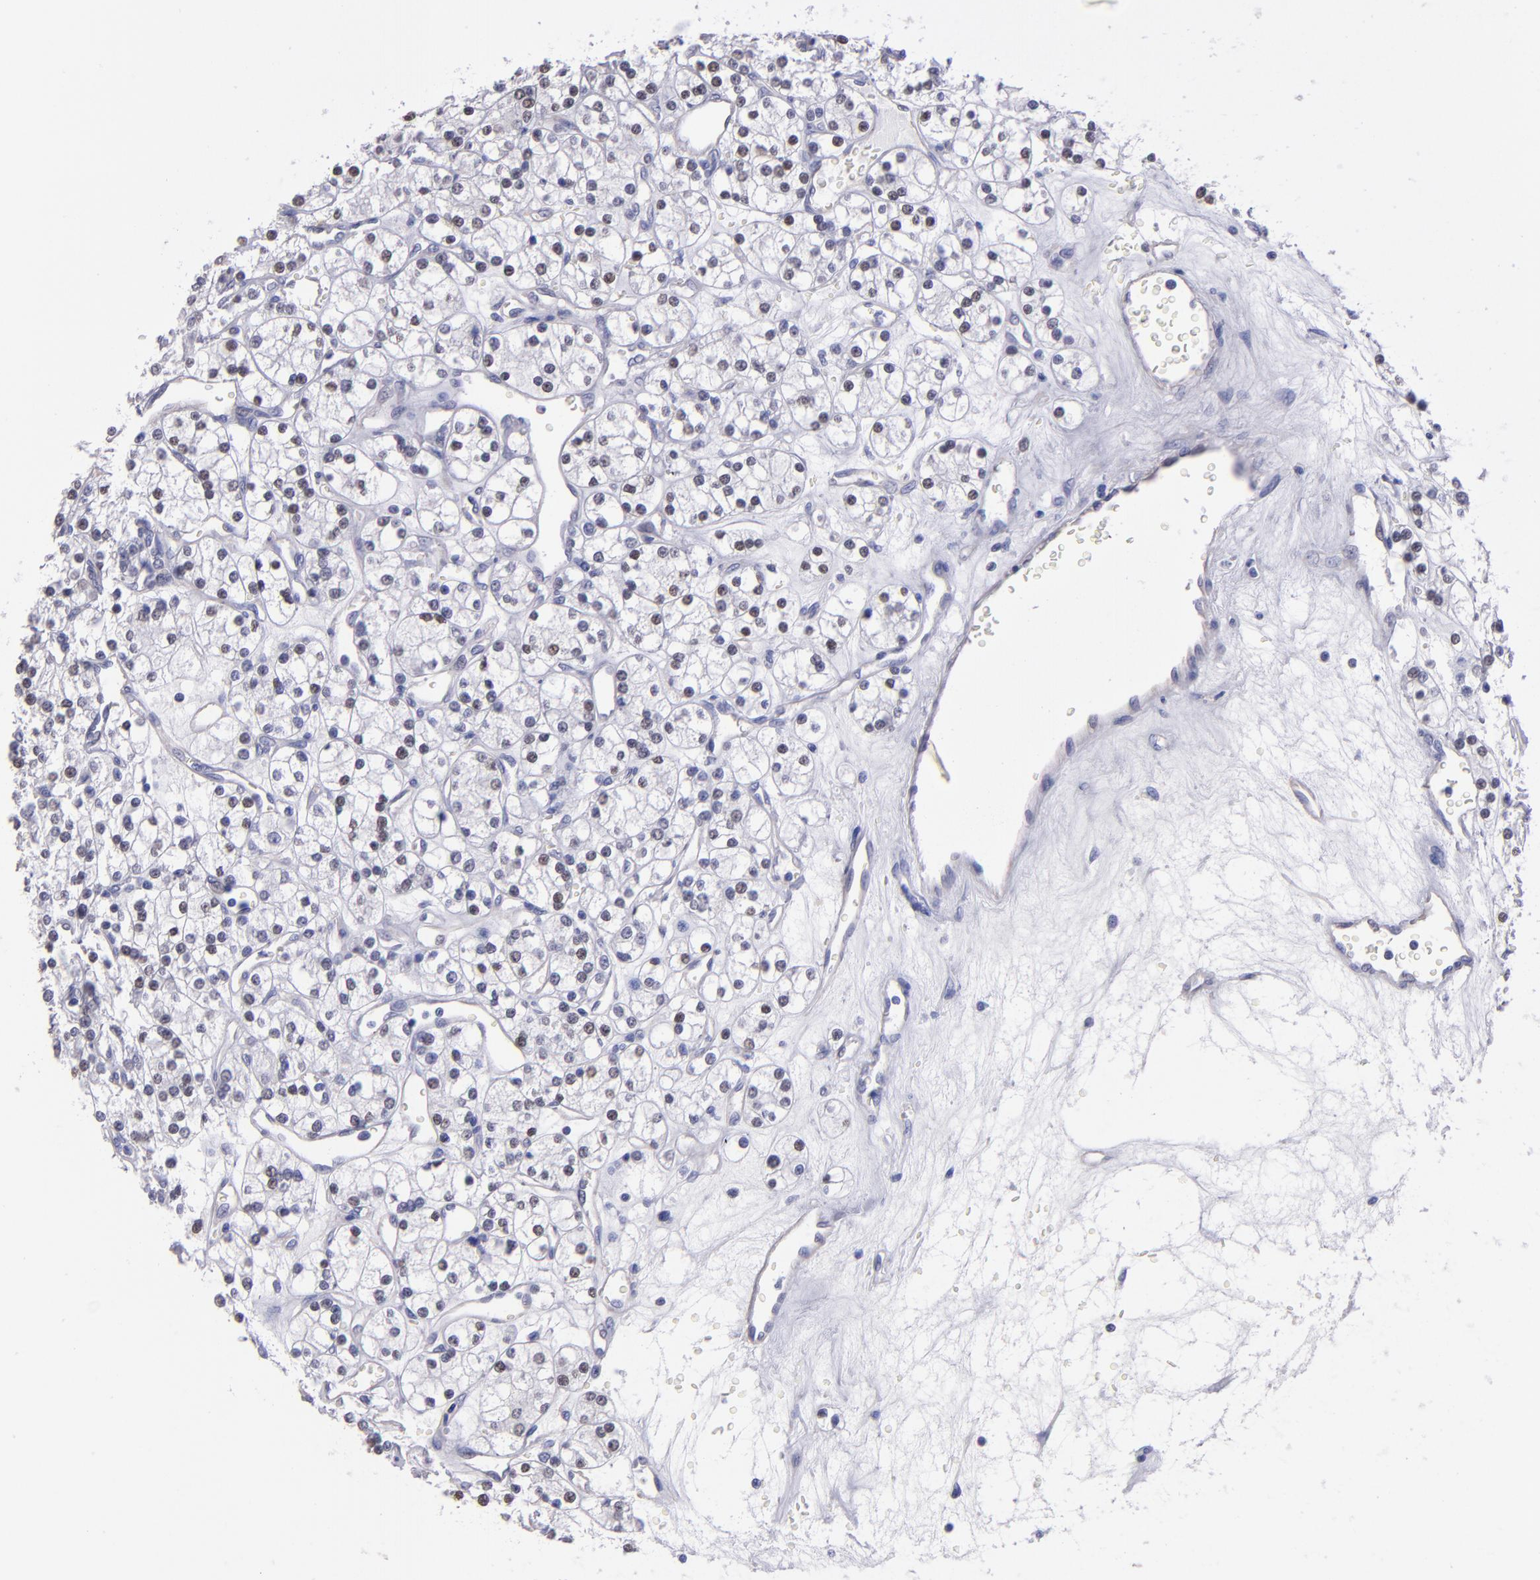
{"staining": {"intensity": "weak", "quantity": "<25%", "location": "nuclear"}, "tissue": "renal cancer", "cell_type": "Tumor cells", "image_type": "cancer", "snomed": [{"axis": "morphology", "description": "Adenocarcinoma, NOS"}, {"axis": "topography", "description": "Kidney"}], "caption": "Tumor cells show no significant staining in renal cancer.", "gene": "TG", "patient": {"sex": "female", "age": 62}}